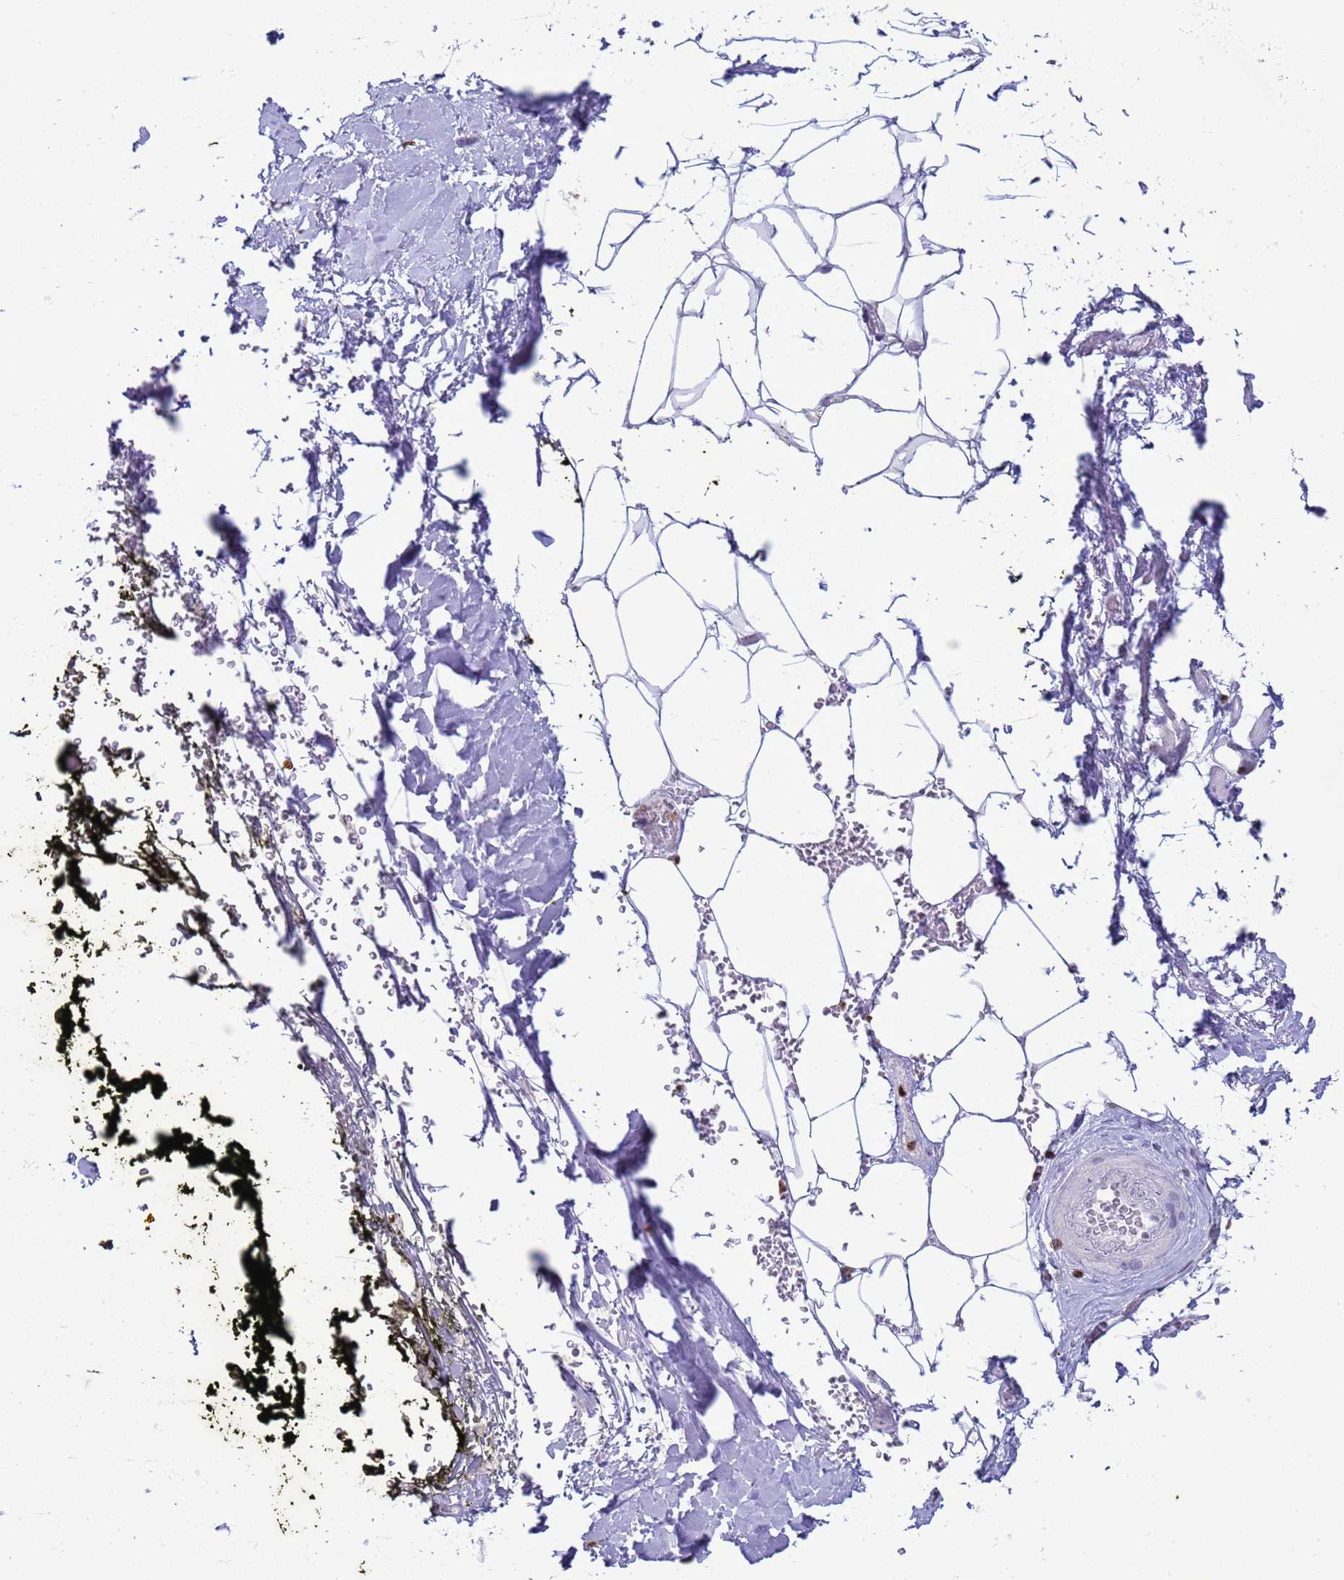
{"staining": {"intensity": "negative", "quantity": "none", "location": "none"}, "tissue": "adipose tissue", "cell_type": "Adipocytes", "image_type": "normal", "snomed": [{"axis": "morphology", "description": "Normal tissue, NOS"}, {"axis": "morphology", "description": "Adenocarcinoma, Low grade"}, {"axis": "topography", "description": "Prostate"}, {"axis": "topography", "description": "Peripheral nerve tissue"}], "caption": "DAB immunohistochemical staining of benign human adipose tissue reveals no significant positivity in adipocytes.", "gene": "DHX37", "patient": {"sex": "male", "age": 63}}